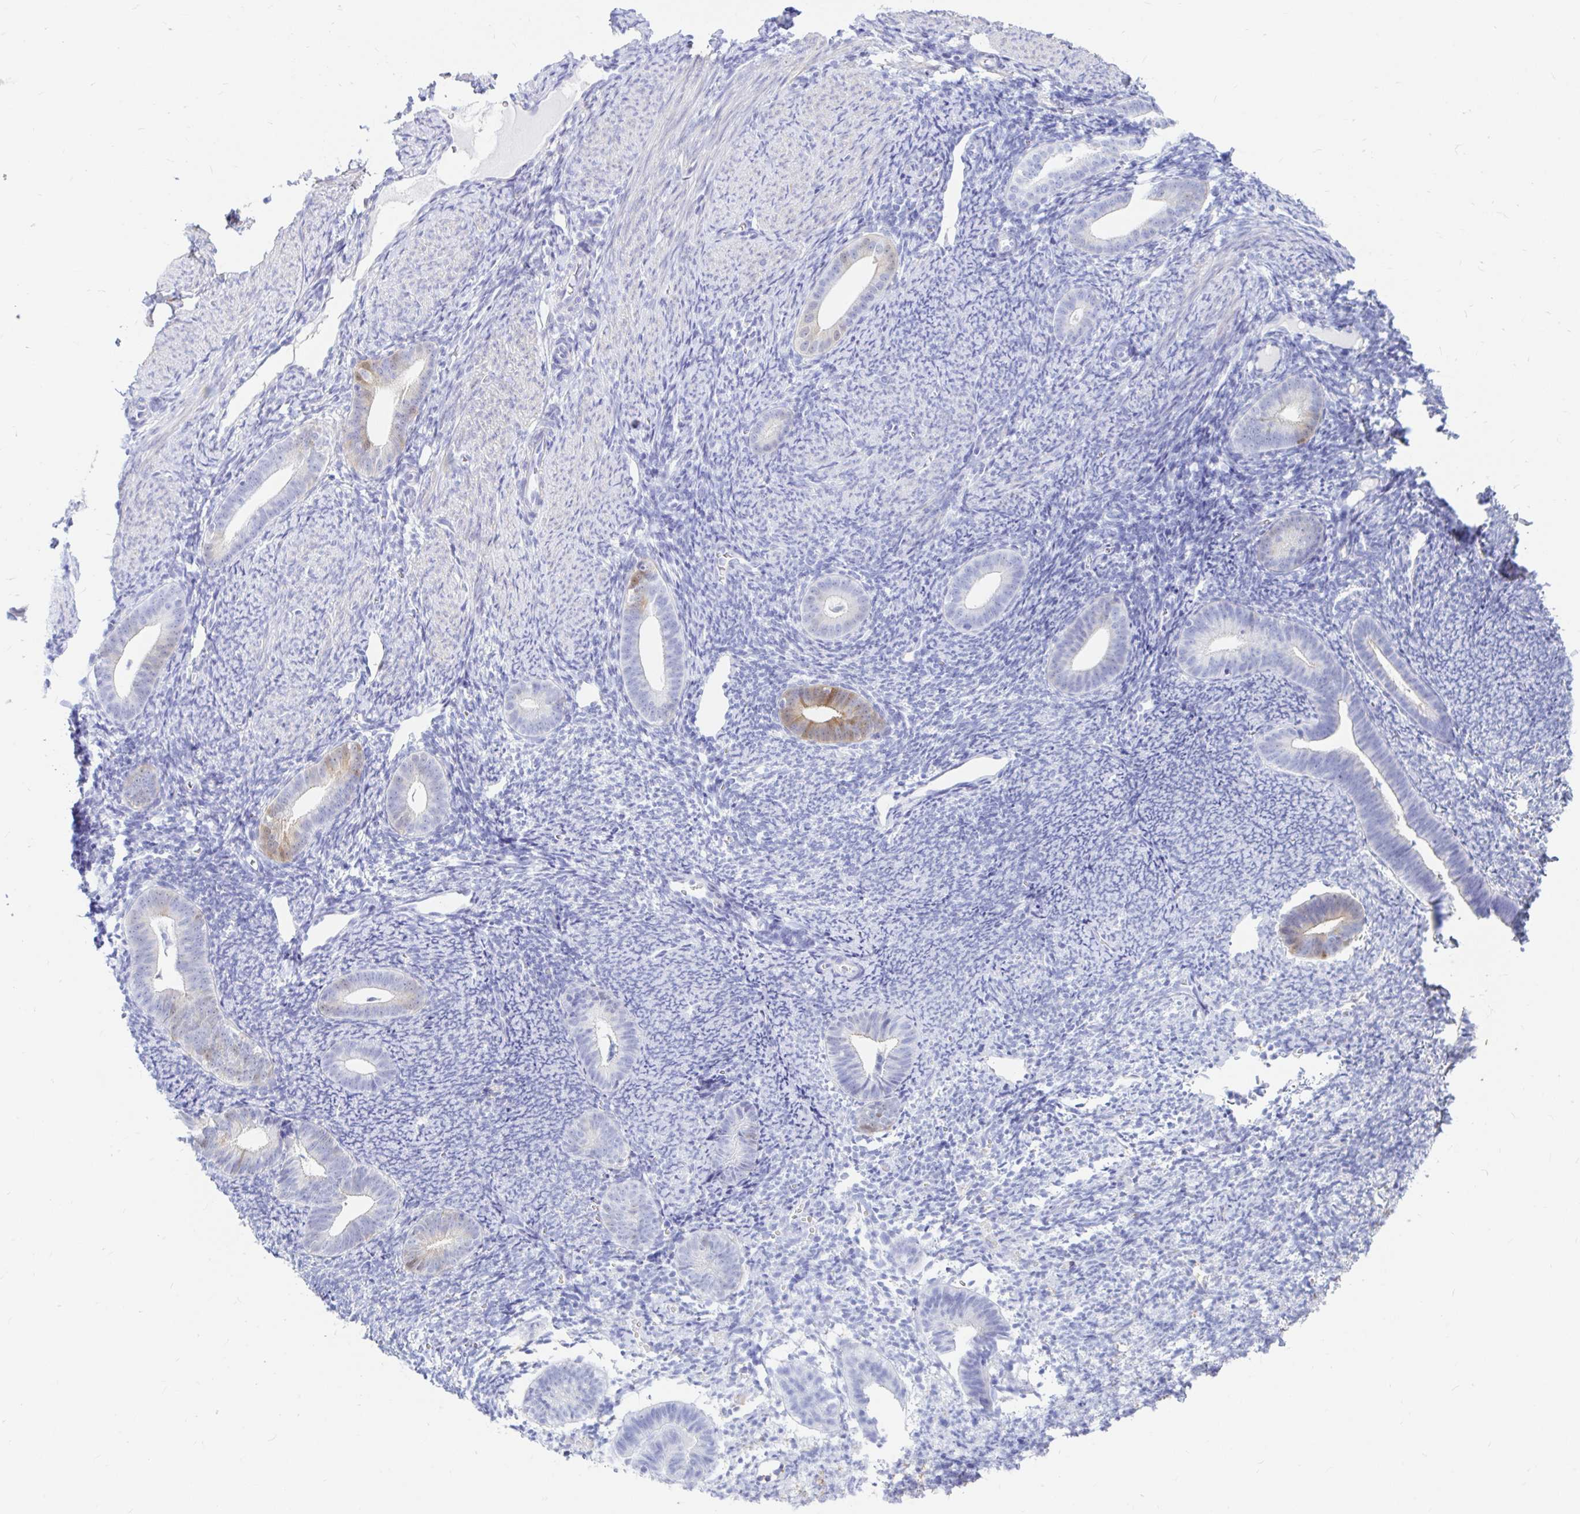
{"staining": {"intensity": "negative", "quantity": "none", "location": "none"}, "tissue": "endometrium", "cell_type": "Cells in endometrial stroma", "image_type": "normal", "snomed": [{"axis": "morphology", "description": "Normal tissue, NOS"}, {"axis": "topography", "description": "Endometrium"}], "caption": "Micrograph shows no significant protein staining in cells in endometrial stroma of normal endometrium.", "gene": "PPP1R1B", "patient": {"sex": "female", "age": 39}}